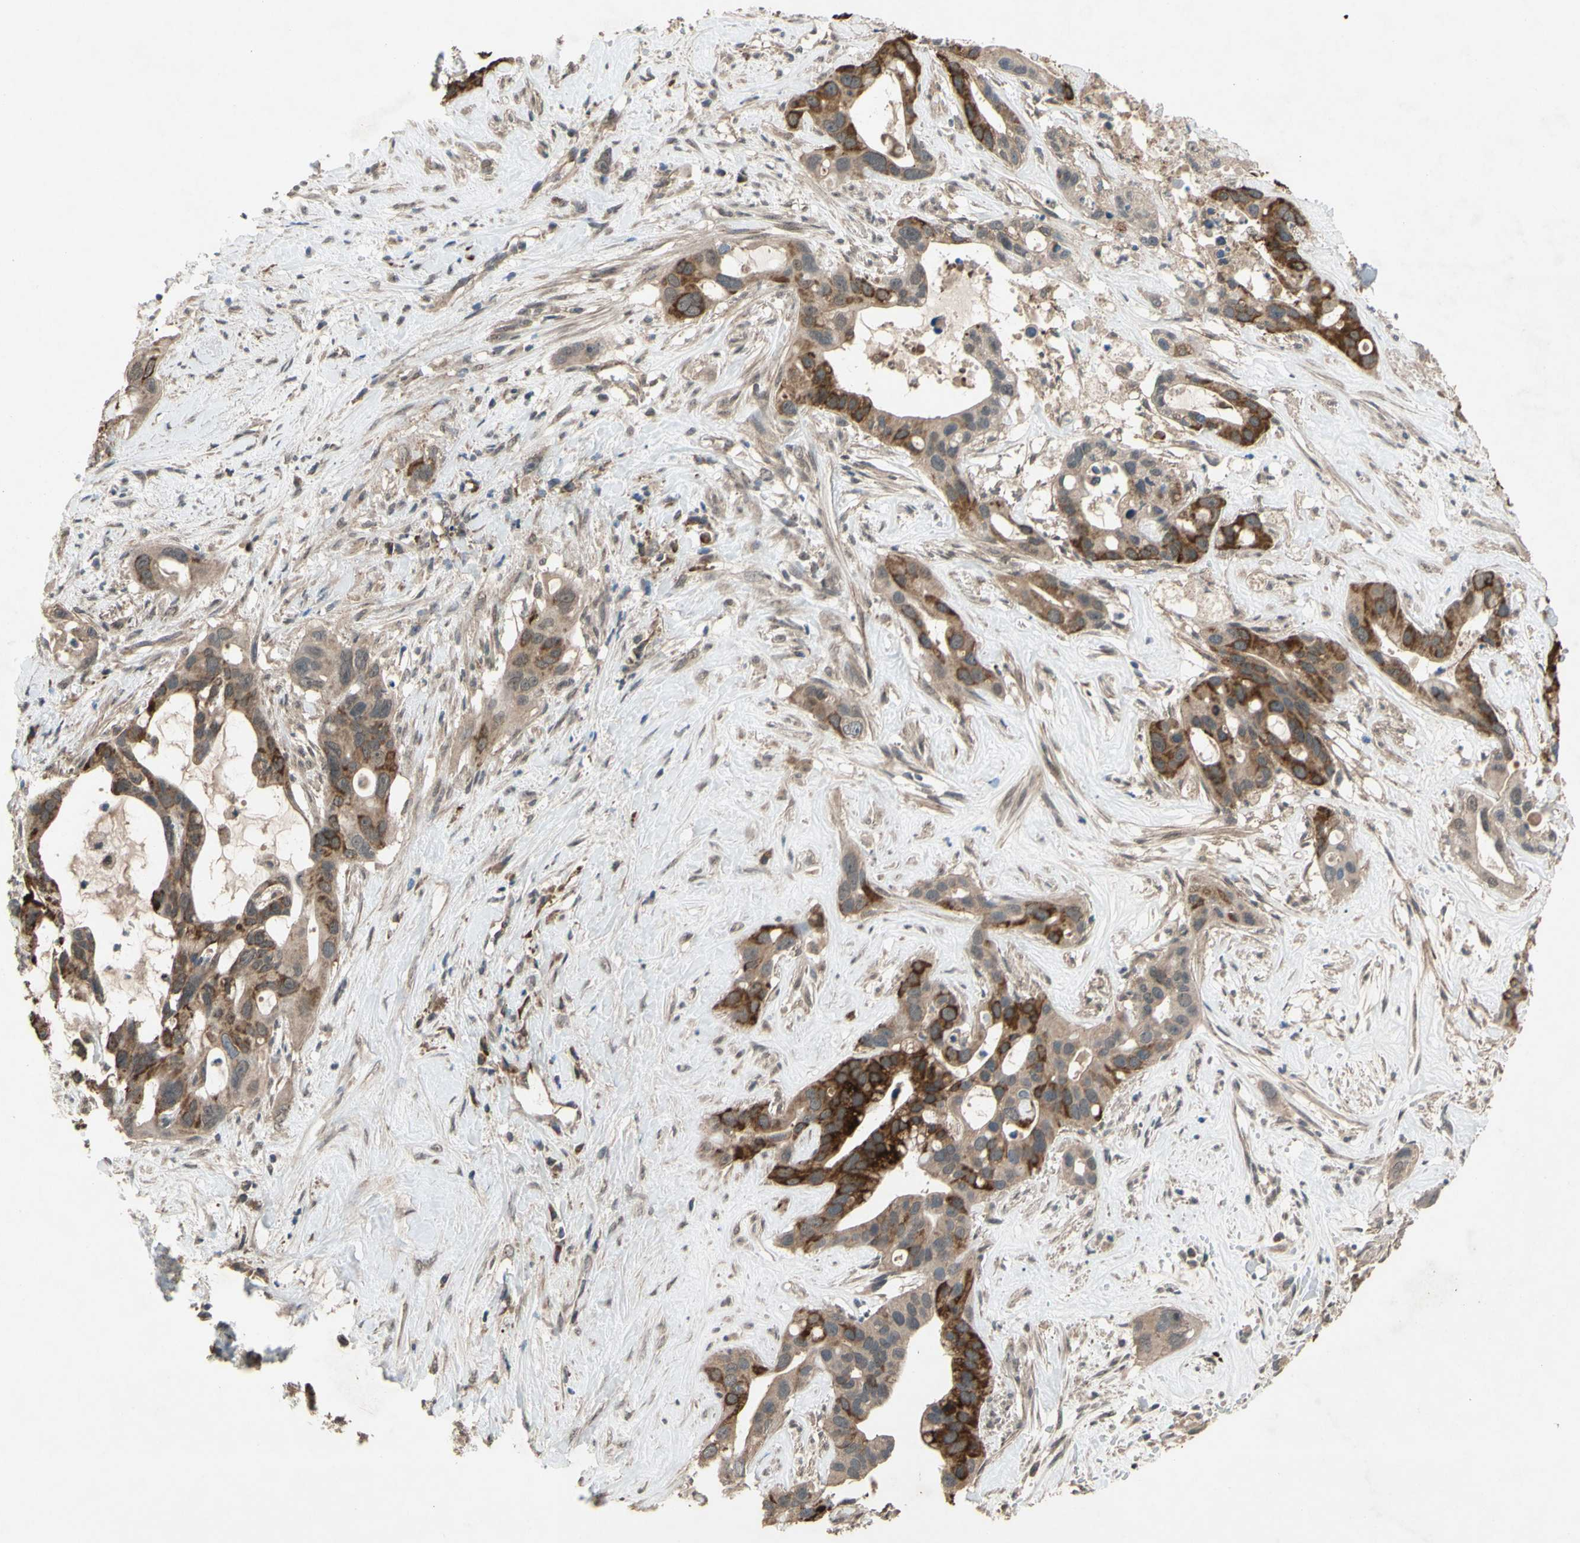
{"staining": {"intensity": "strong", "quantity": ">75%", "location": "cytoplasmic/membranous"}, "tissue": "liver cancer", "cell_type": "Tumor cells", "image_type": "cancer", "snomed": [{"axis": "morphology", "description": "Cholangiocarcinoma"}, {"axis": "topography", "description": "Liver"}], "caption": "A photomicrograph showing strong cytoplasmic/membranous positivity in about >75% of tumor cells in cholangiocarcinoma (liver), as visualized by brown immunohistochemical staining.", "gene": "CD164", "patient": {"sex": "female", "age": 65}}